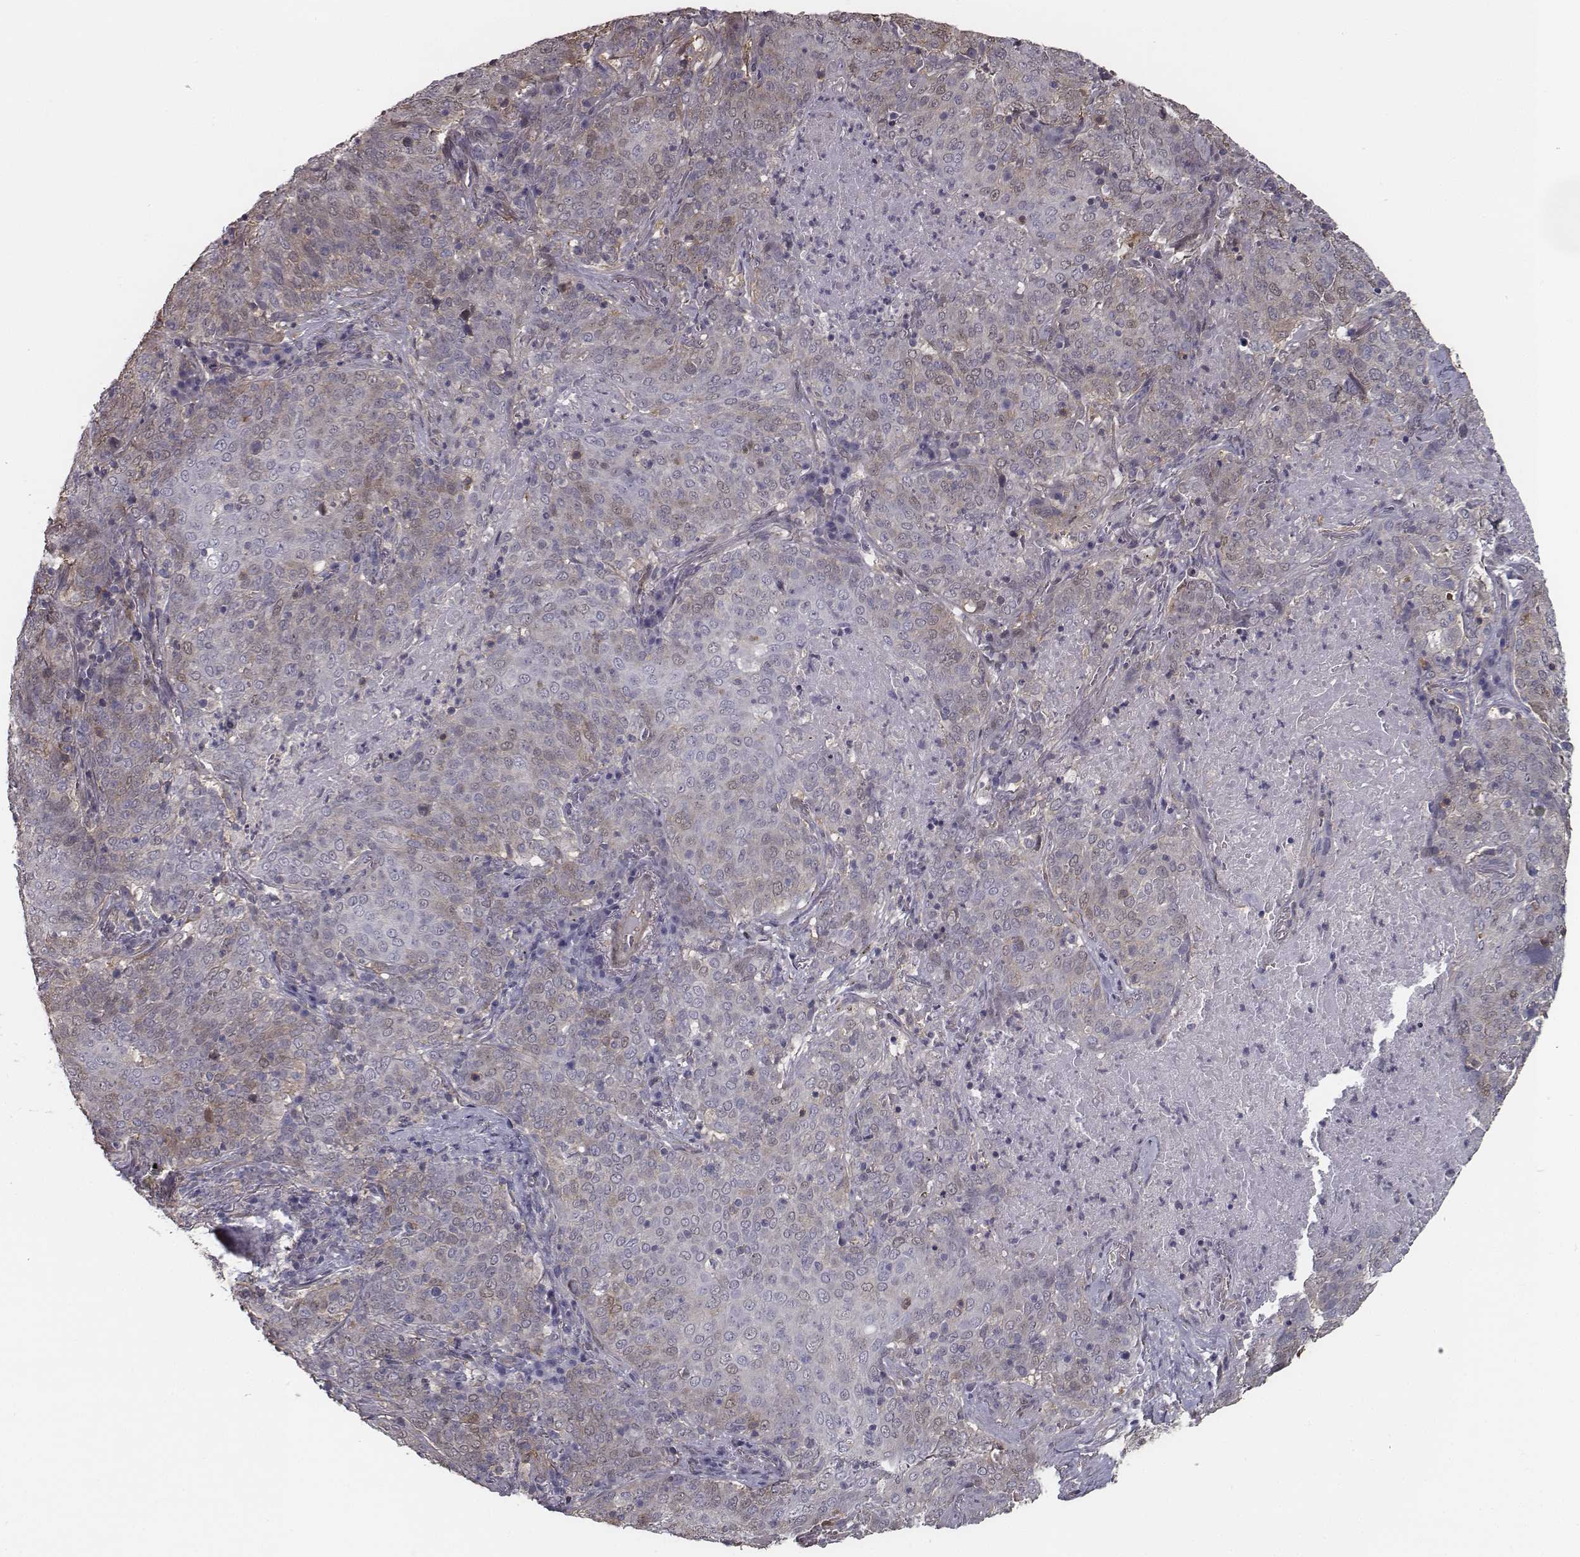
{"staining": {"intensity": "weak", "quantity": "<25%", "location": "cytoplasmic/membranous"}, "tissue": "lung cancer", "cell_type": "Tumor cells", "image_type": "cancer", "snomed": [{"axis": "morphology", "description": "Squamous cell carcinoma, NOS"}, {"axis": "topography", "description": "Lung"}], "caption": "Tumor cells show no significant protein positivity in lung cancer (squamous cell carcinoma).", "gene": "ISYNA1", "patient": {"sex": "male", "age": 82}}